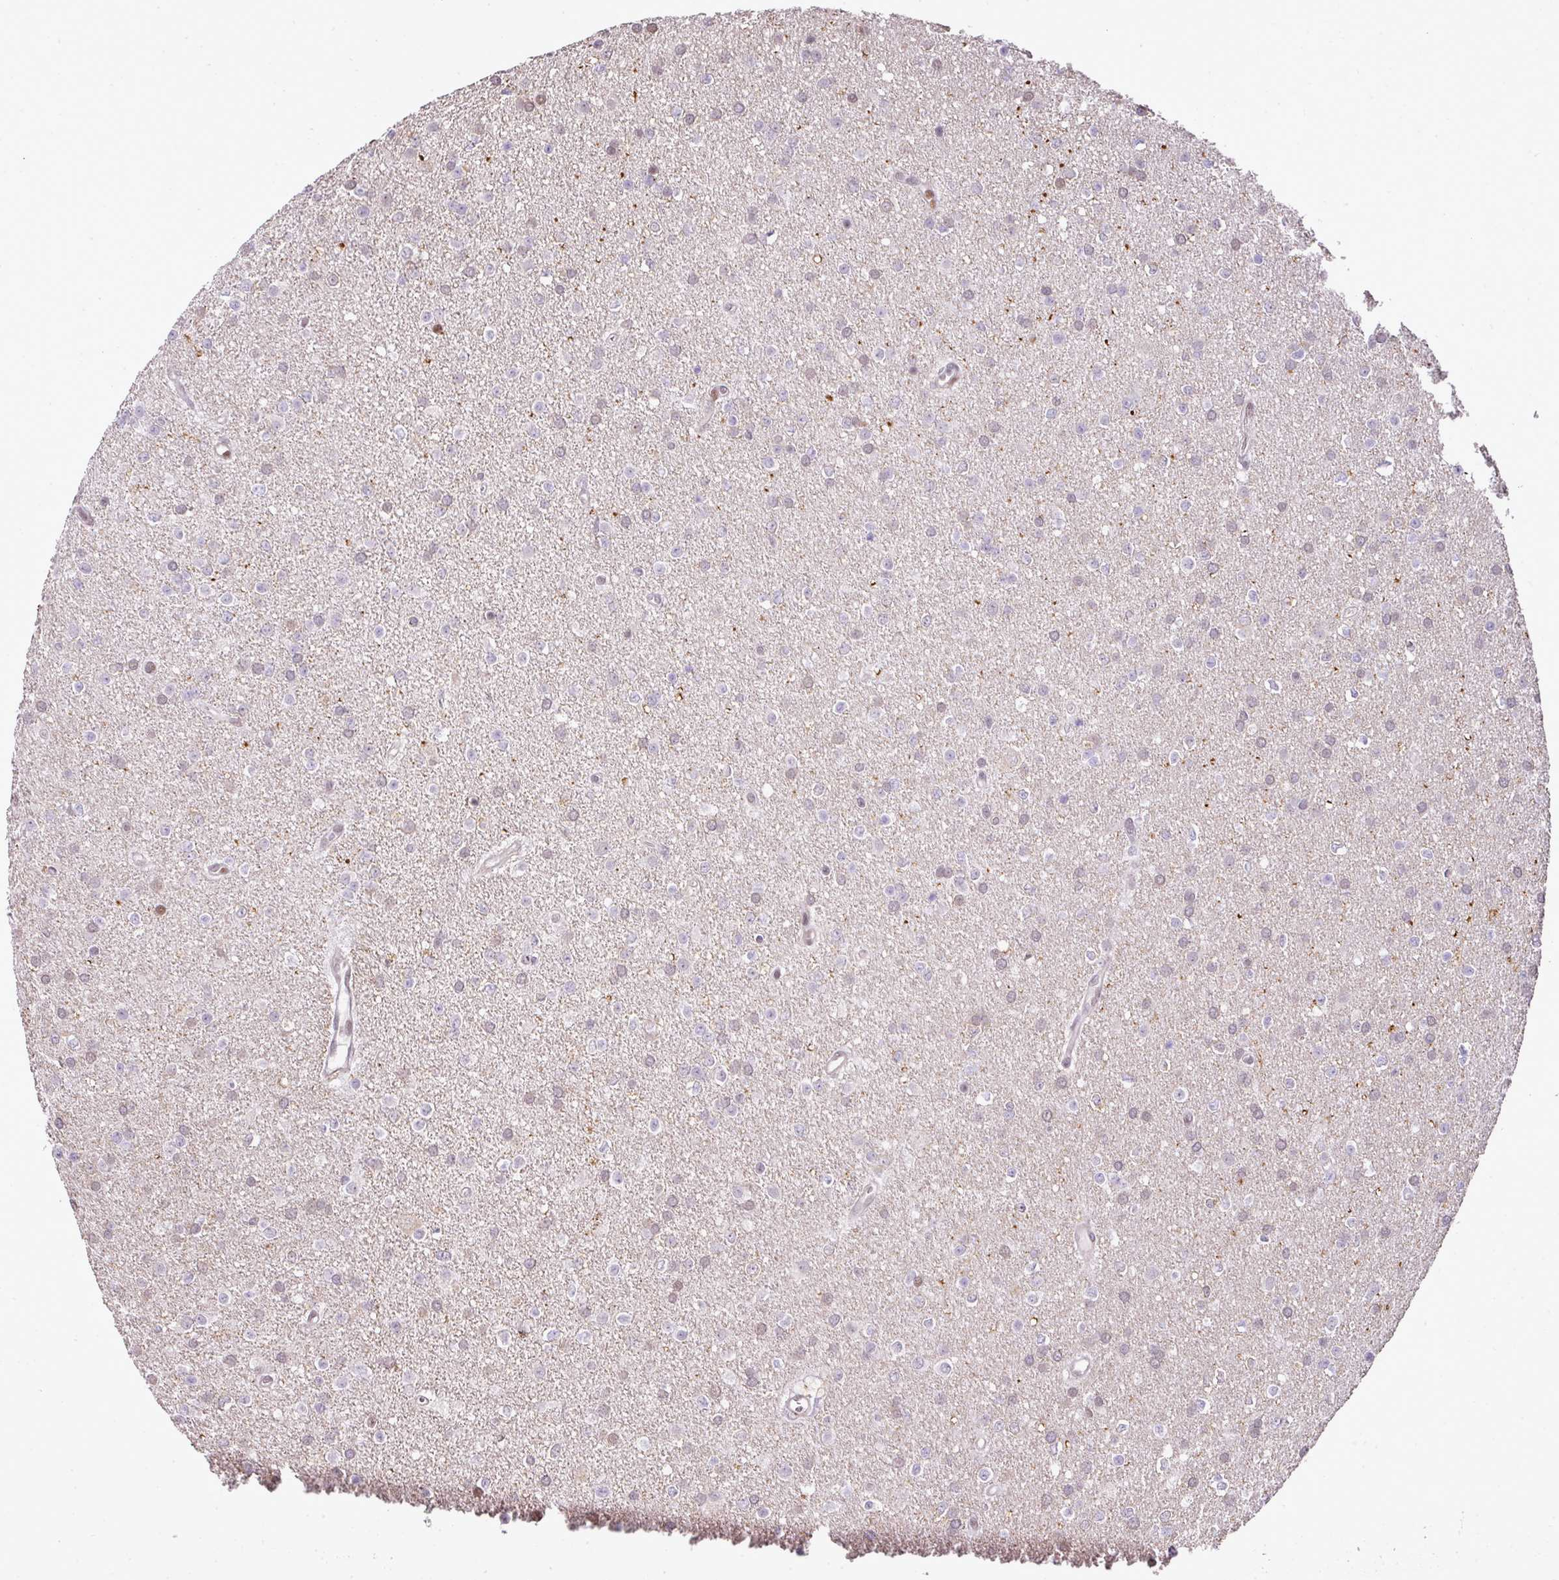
{"staining": {"intensity": "negative", "quantity": "none", "location": "none"}, "tissue": "glioma", "cell_type": "Tumor cells", "image_type": "cancer", "snomed": [{"axis": "morphology", "description": "Glioma, malignant, Low grade"}, {"axis": "topography", "description": "Brain"}], "caption": "Immunohistochemical staining of human glioma reveals no significant positivity in tumor cells.", "gene": "MYSM1", "patient": {"sex": "female", "age": 34}}